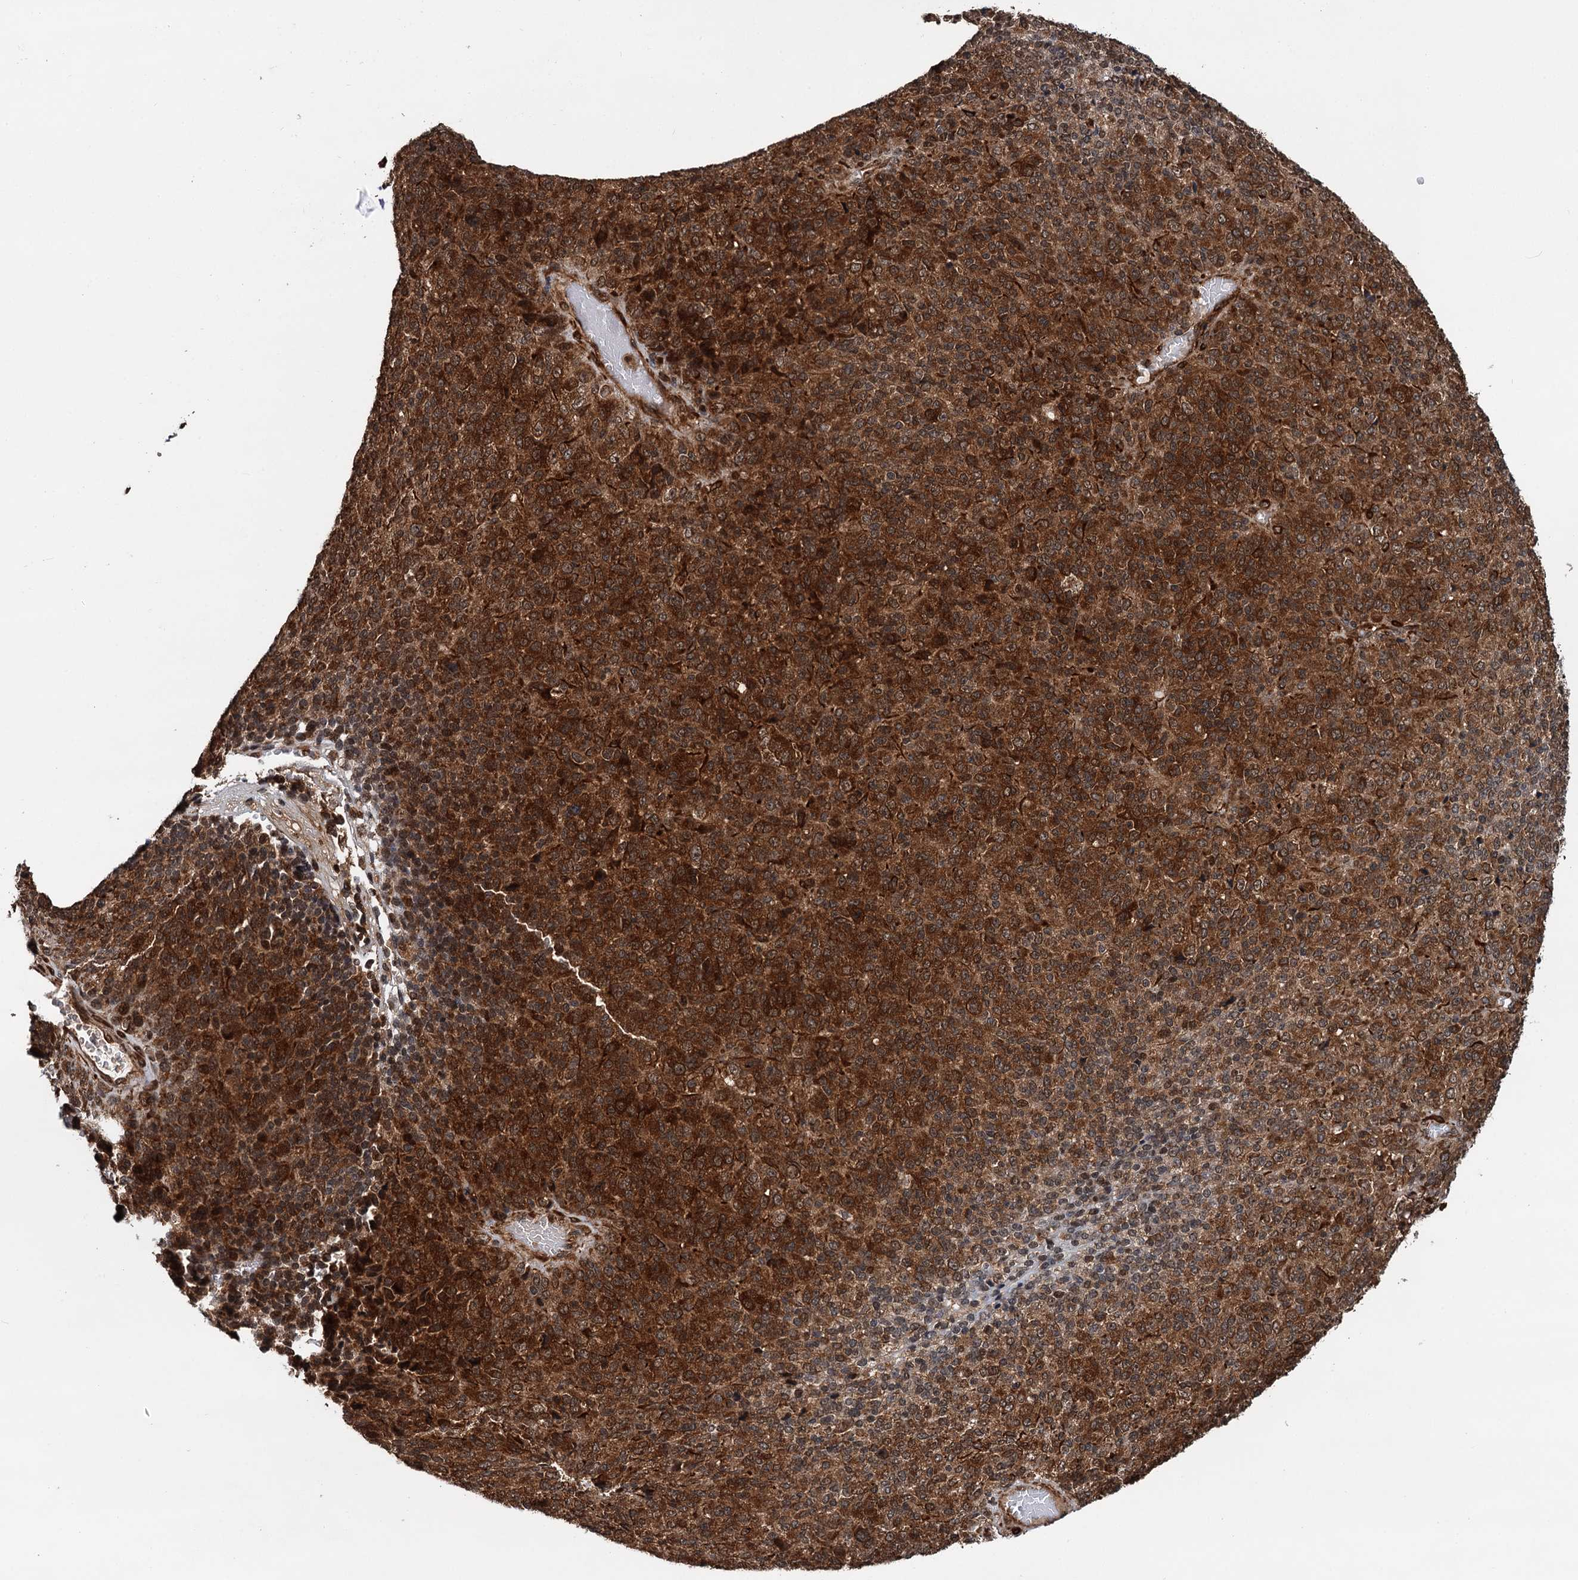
{"staining": {"intensity": "strong", "quantity": ">75%", "location": "cytoplasmic/membranous"}, "tissue": "melanoma", "cell_type": "Tumor cells", "image_type": "cancer", "snomed": [{"axis": "morphology", "description": "Malignant melanoma, Metastatic site"}, {"axis": "topography", "description": "Brain"}], "caption": "Tumor cells display strong cytoplasmic/membranous expression in about >75% of cells in melanoma.", "gene": "STUB1", "patient": {"sex": "female", "age": 56}}